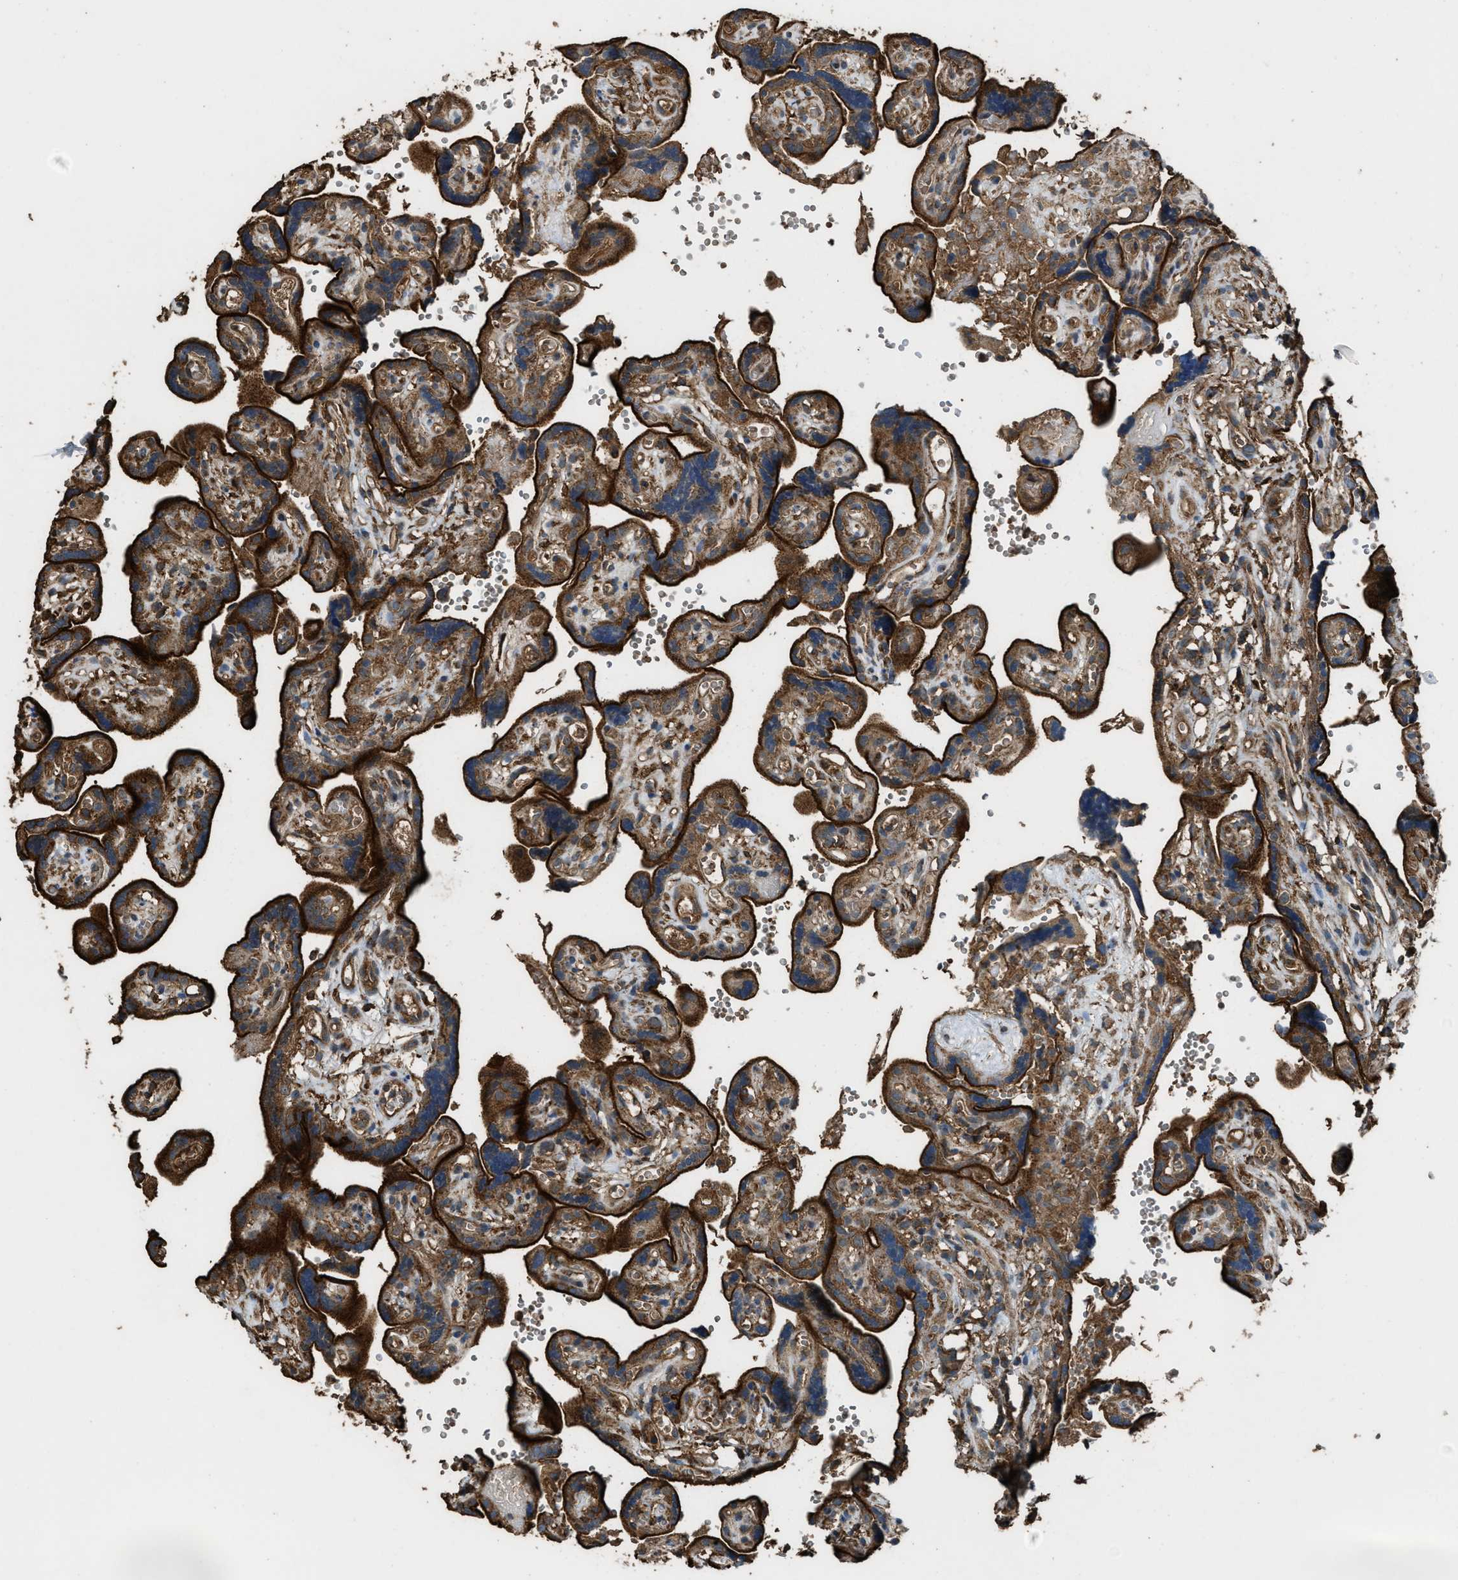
{"staining": {"intensity": "moderate", "quantity": ">75%", "location": "cytoplasmic/membranous"}, "tissue": "placenta", "cell_type": "Decidual cells", "image_type": "normal", "snomed": [{"axis": "morphology", "description": "Normal tissue, NOS"}, {"axis": "topography", "description": "Placenta"}], "caption": "Benign placenta exhibits moderate cytoplasmic/membranous expression in about >75% of decidual cells The staining was performed using DAB (3,3'-diaminobenzidine) to visualize the protein expression in brown, while the nuclei were stained in blue with hematoxylin (Magnification: 20x)..", "gene": "MAP3K8", "patient": {"sex": "female", "age": 30}}